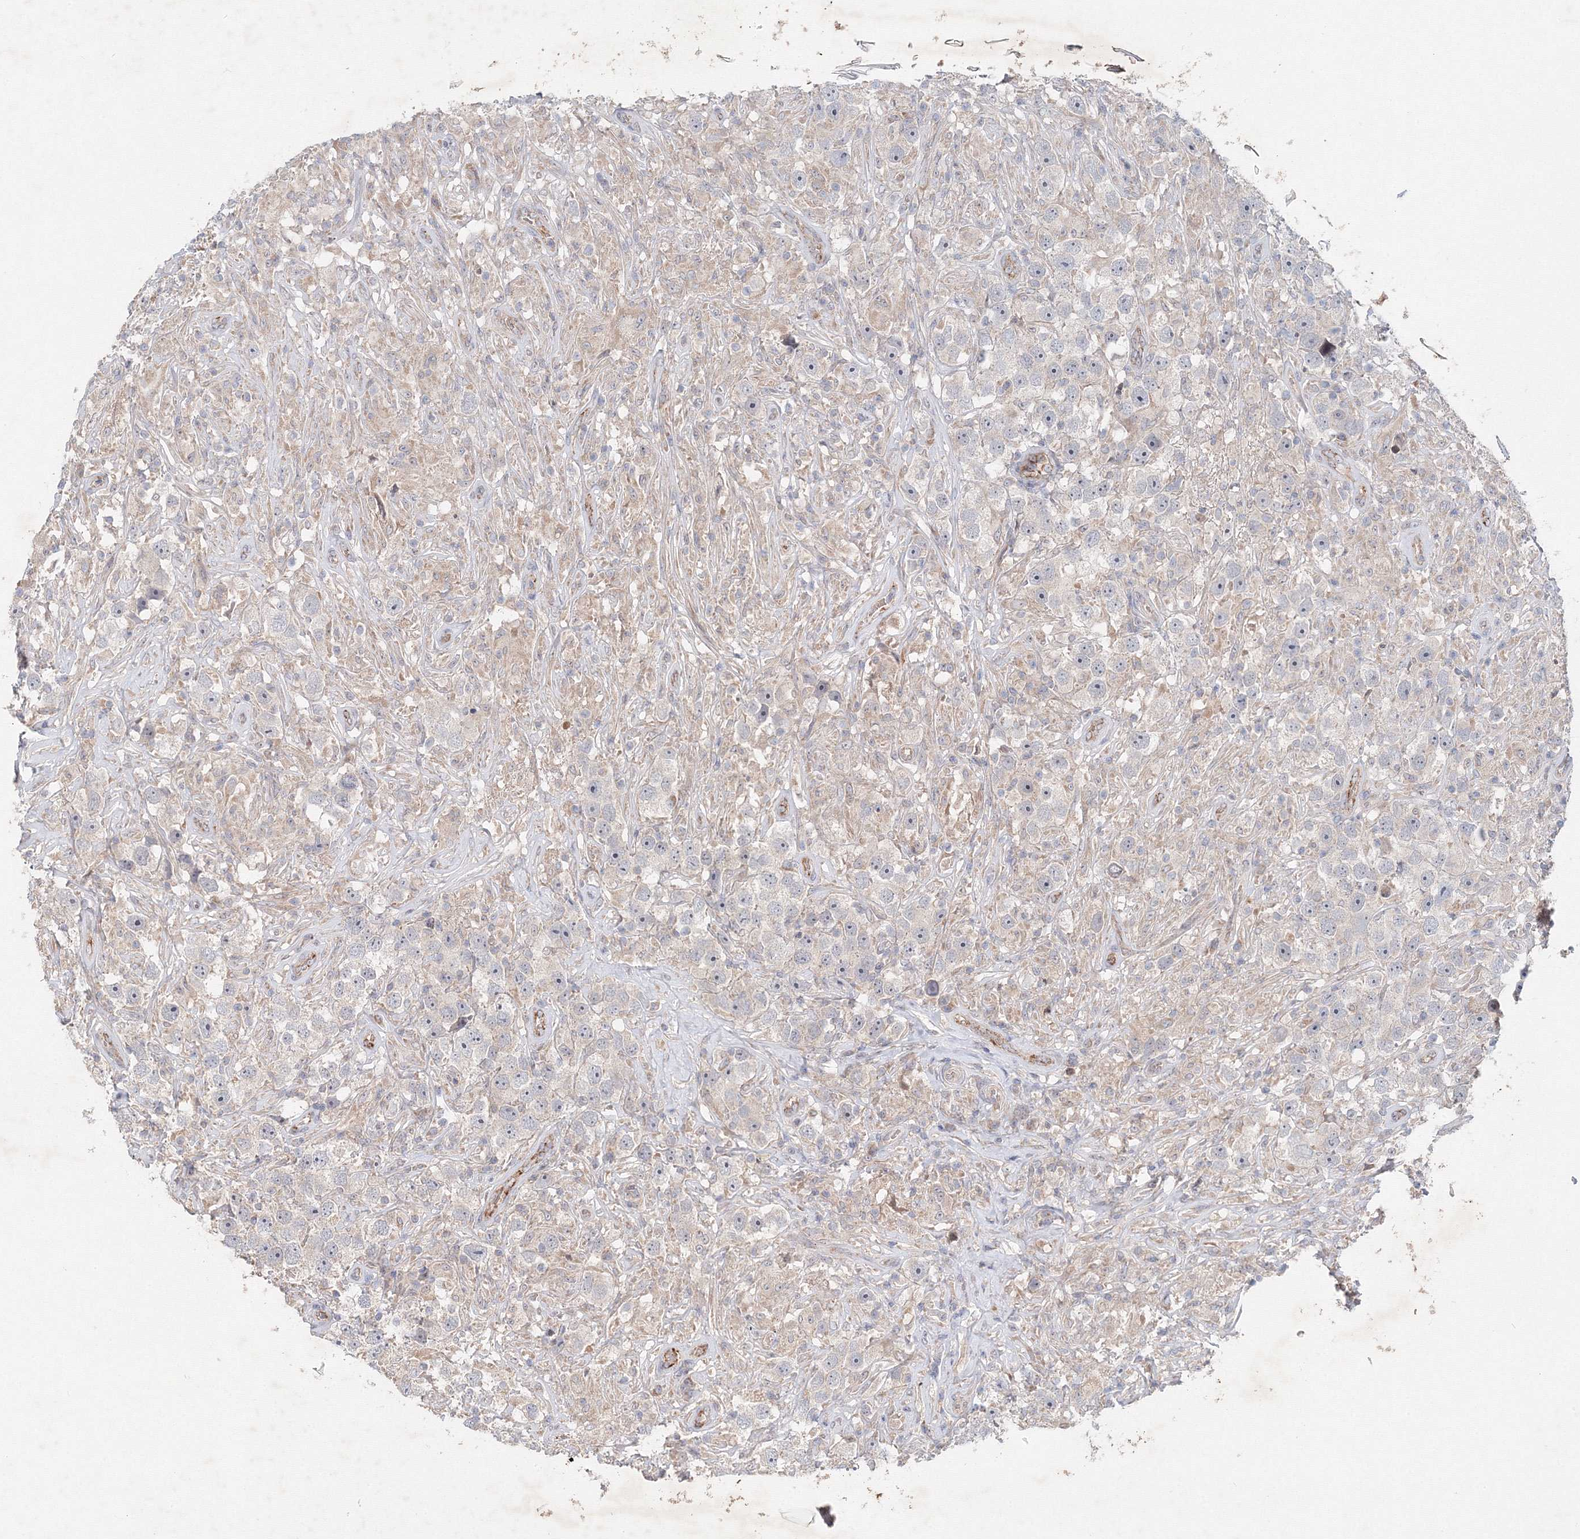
{"staining": {"intensity": "weak", "quantity": "<25%", "location": "cytoplasmic/membranous"}, "tissue": "testis cancer", "cell_type": "Tumor cells", "image_type": "cancer", "snomed": [{"axis": "morphology", "description": "Seminoma, NOS"}, {"axis": "topography", "description": "Testis"}], "caption": "An immunohistochemistry image of seminoma (testis) is shown. There is no staining in tumor cells of seminoma (testis).", "gene": "WDR49", "patient": {"sex": "male", "age": 49}}